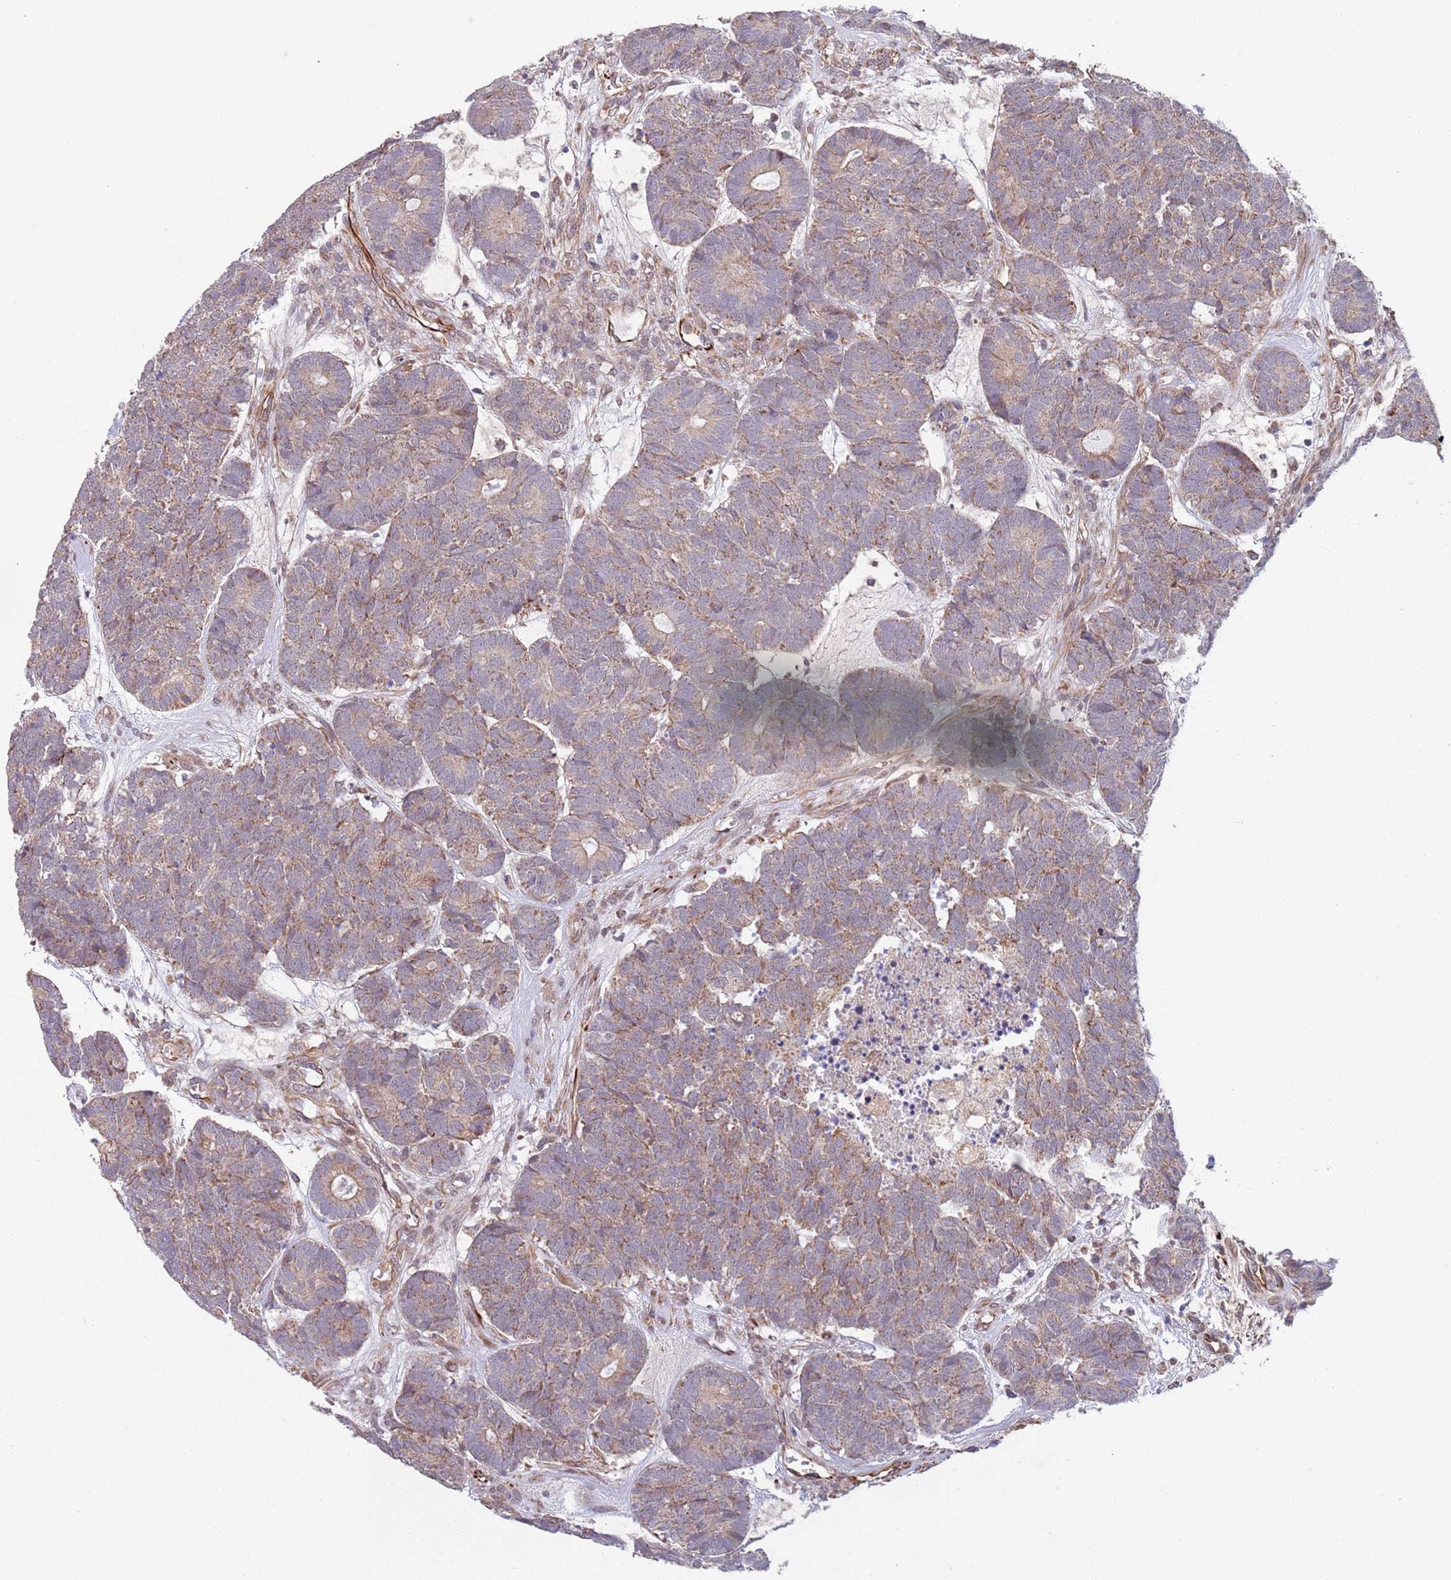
{"staining": {"intensity": "moderate", "quantity": "25%-75%", "location": "cytoplasmic/membranous"}, "tissue": "head and neck cancer", "cell_type": "Tumor cells", "image_type": "cancer", "snomed": [{"axis": "morphology", "description": "Adenocarcinoma, NOS"}, {"axis": "topography", "description": "Head-Neck"}], "caption": "Immunohistochemical staining of human head and neck cancer (adenocarcinoma) exhibits medium levels of moderate cytoplasmic/membranous protein staining in approximately 25%-75% of tumor cells. (DAB (3,3'-diaminobenzidine) = brown stain, brightfield microscopy at high magnification).", "gene": "CHD9", "patient": {"sex": "female", "age": 81}}